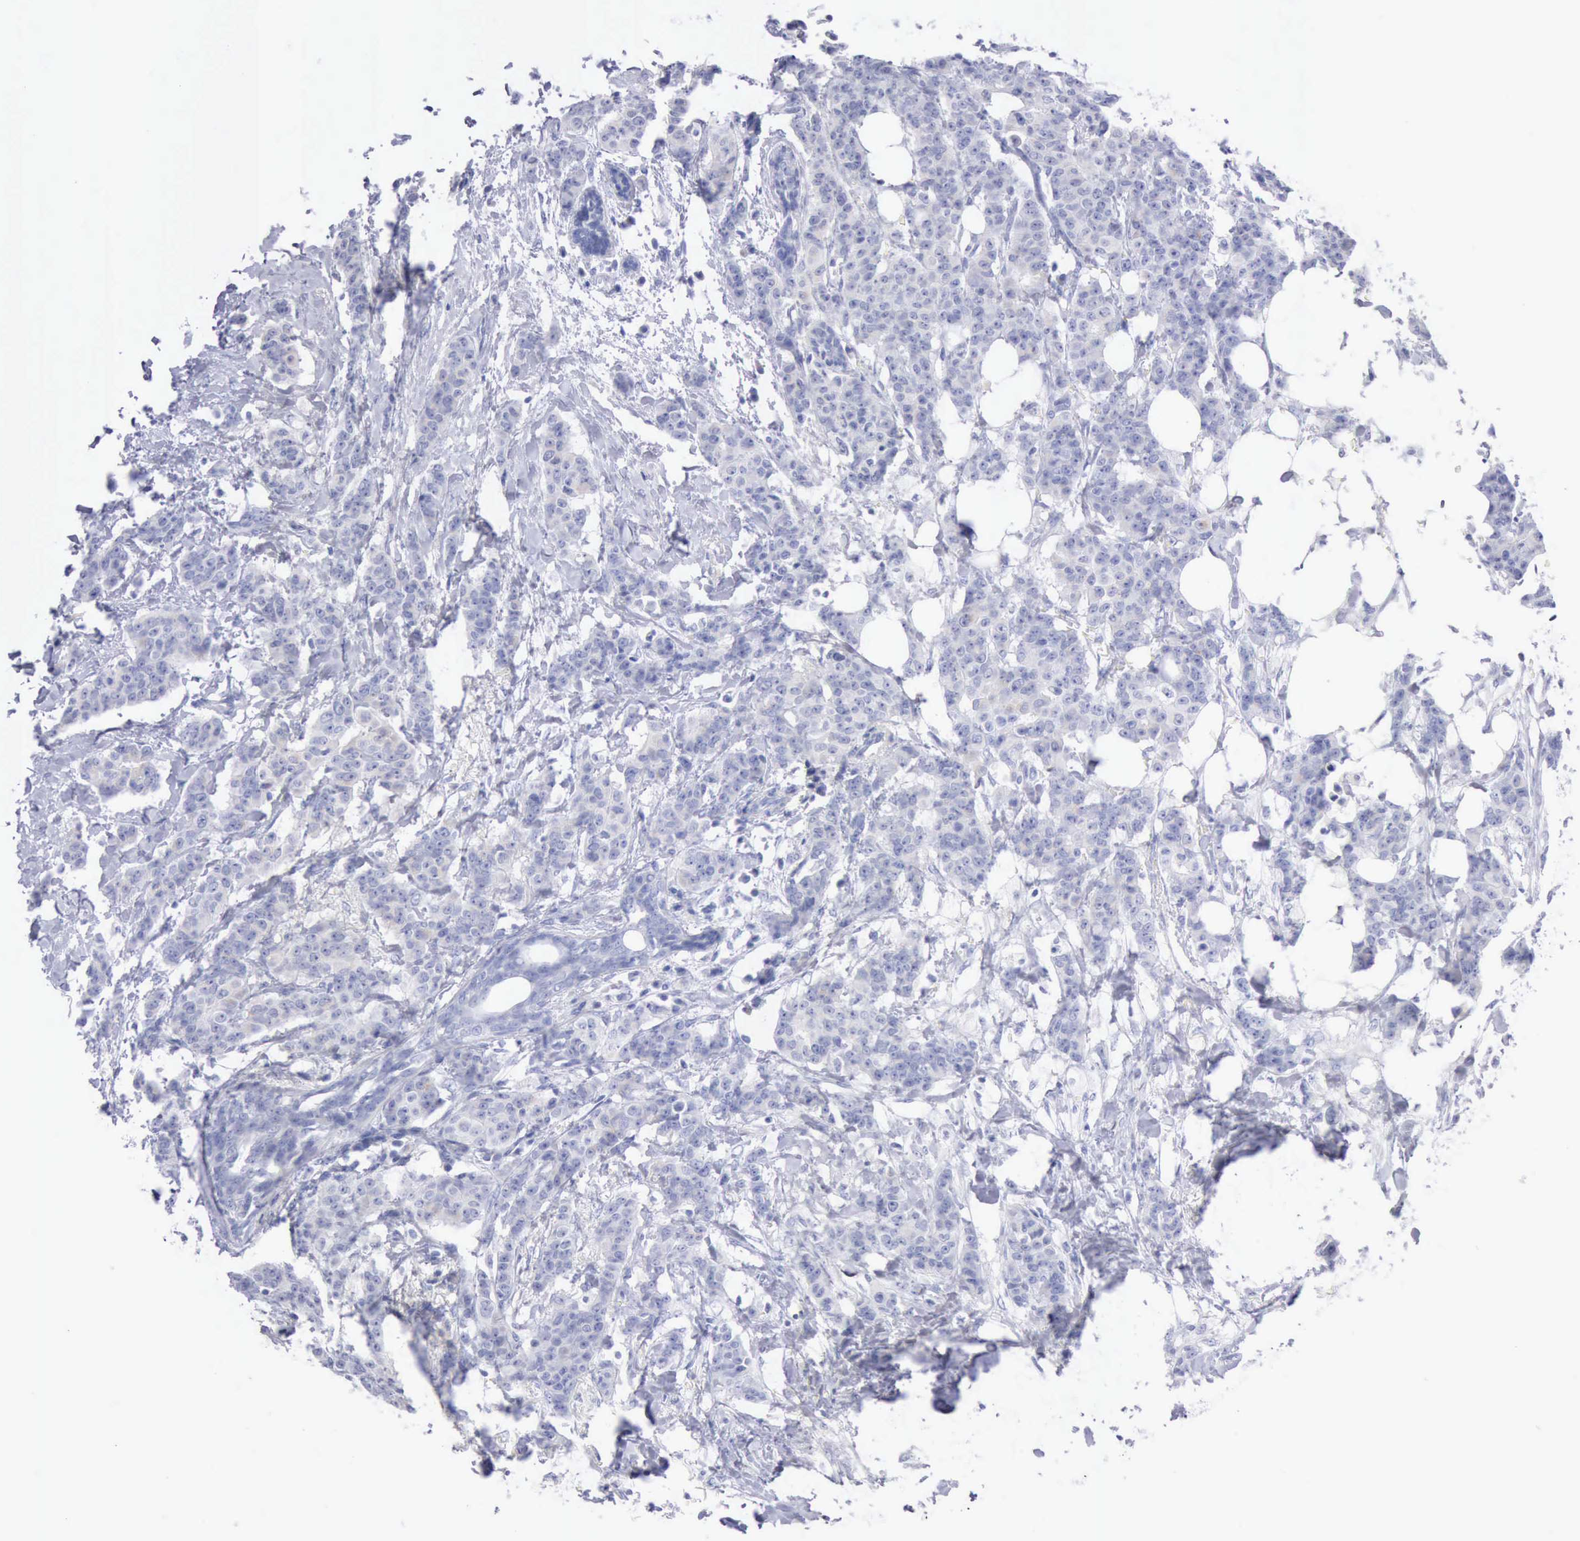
{"staining": {"intensity": "negative", "quantity": "none", "location": "none"}, "tissue": "breast cancer", "cell_type": "Tumor cells", "image_type": "cancer", "snomed": [{"axis": "morphology", "description": "Duct carcinoma"}, {"axis": "topography", "description": "Breast"}], "caption": "Protein analysis of breast cancer exhibits no significant expression in tumor cells.", "gene": "ANGEL1", "patient": {"sex": "female", "age": 40}}